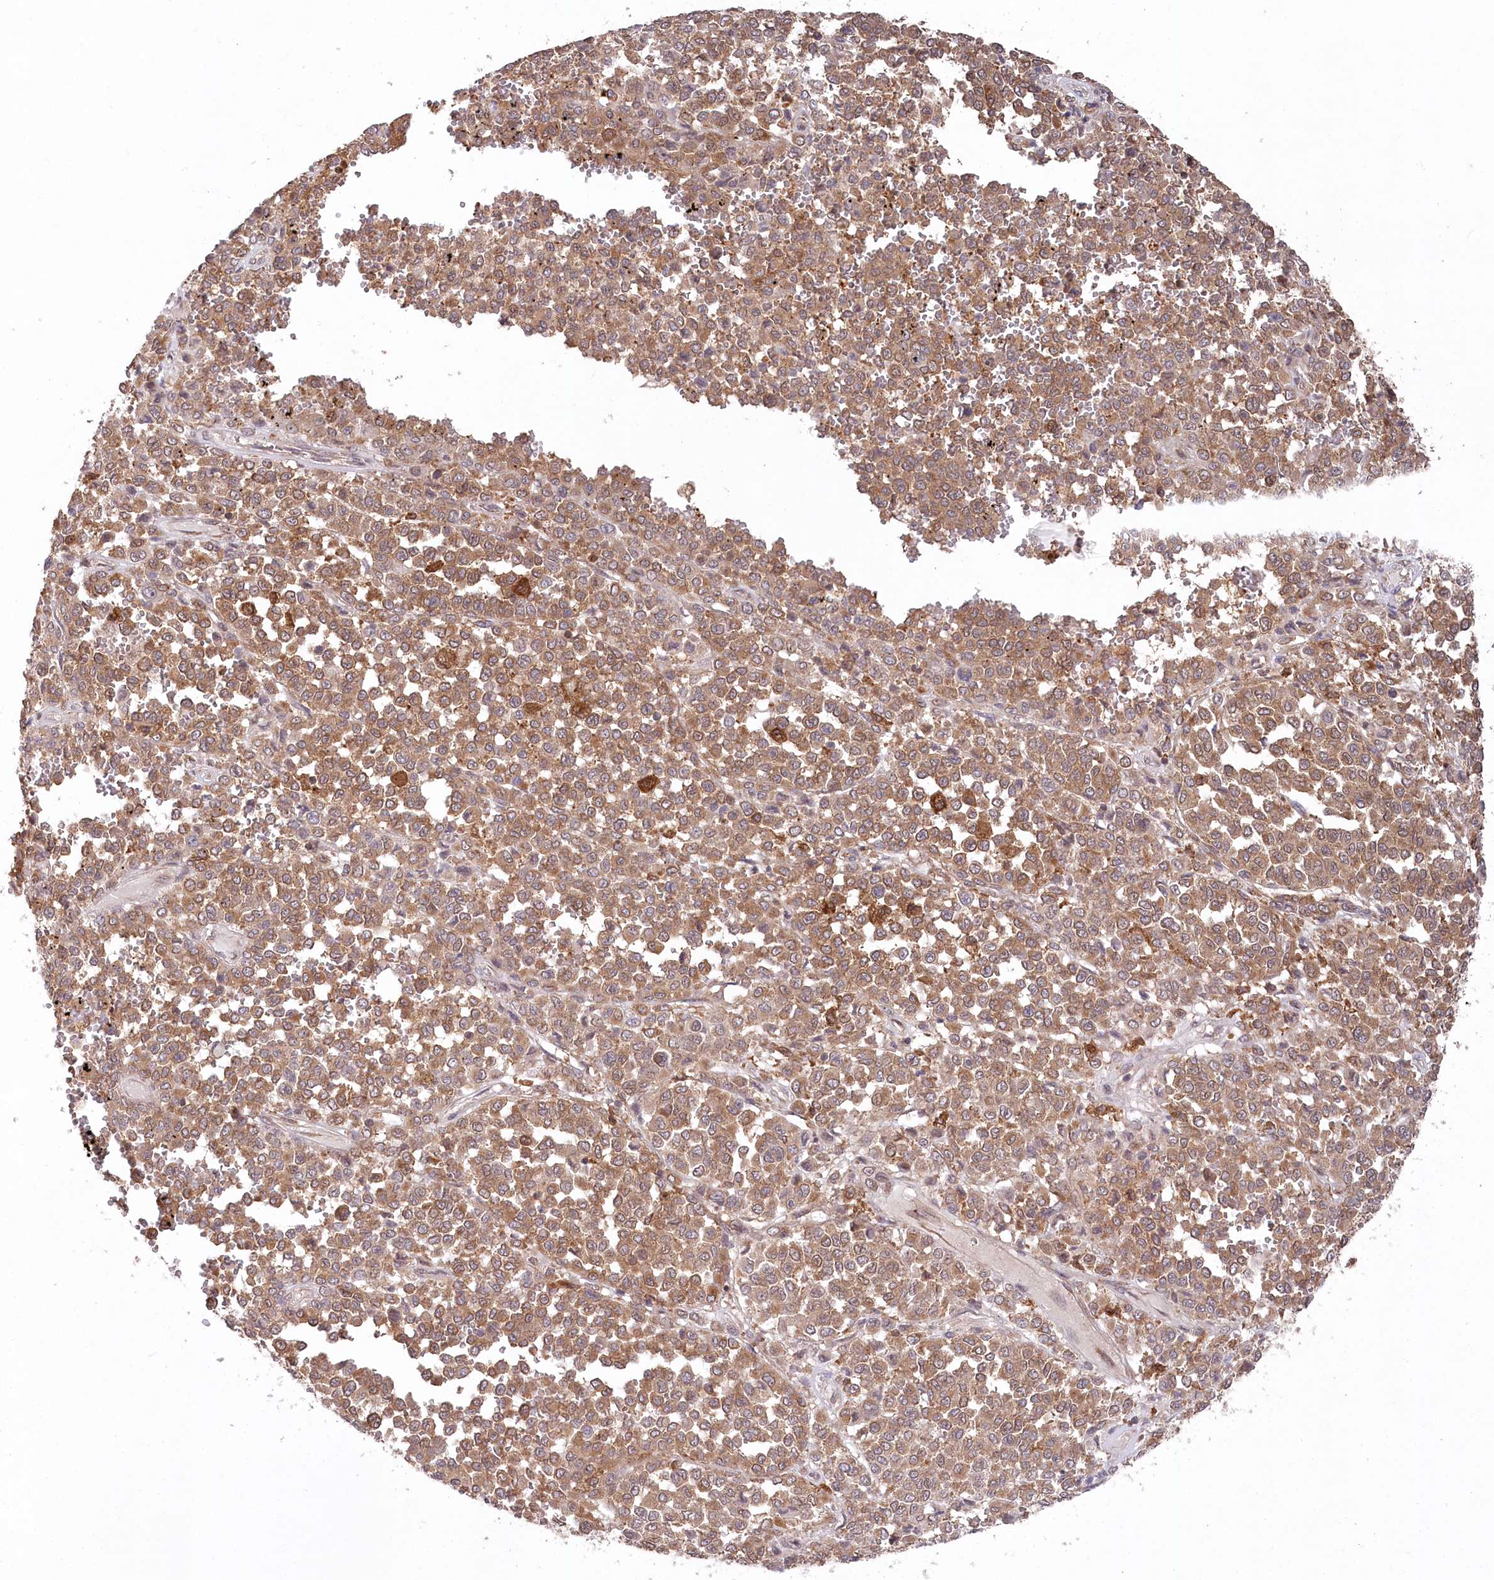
{"staining": {"intensity": "moderate", "quantity": ">75%", "location": "cytoplasmic/membranous"}, "tissue": "melanoma", "cell_type": "Tumor cells", "image_type": "cancer", "snomed": [{"axis": "morphology", "description": "Malignant melanoma, Metastatic site"}, {"axis": "topography", "description": "Pancreas"}], "caption": "Protein analysis of melanoma tissue shows moderate cytoplasmic/membranous expression in approximately >75% of tumor cells.", "gene": "PPP1R21", "patient": {"sex": "female", "age": 30}}